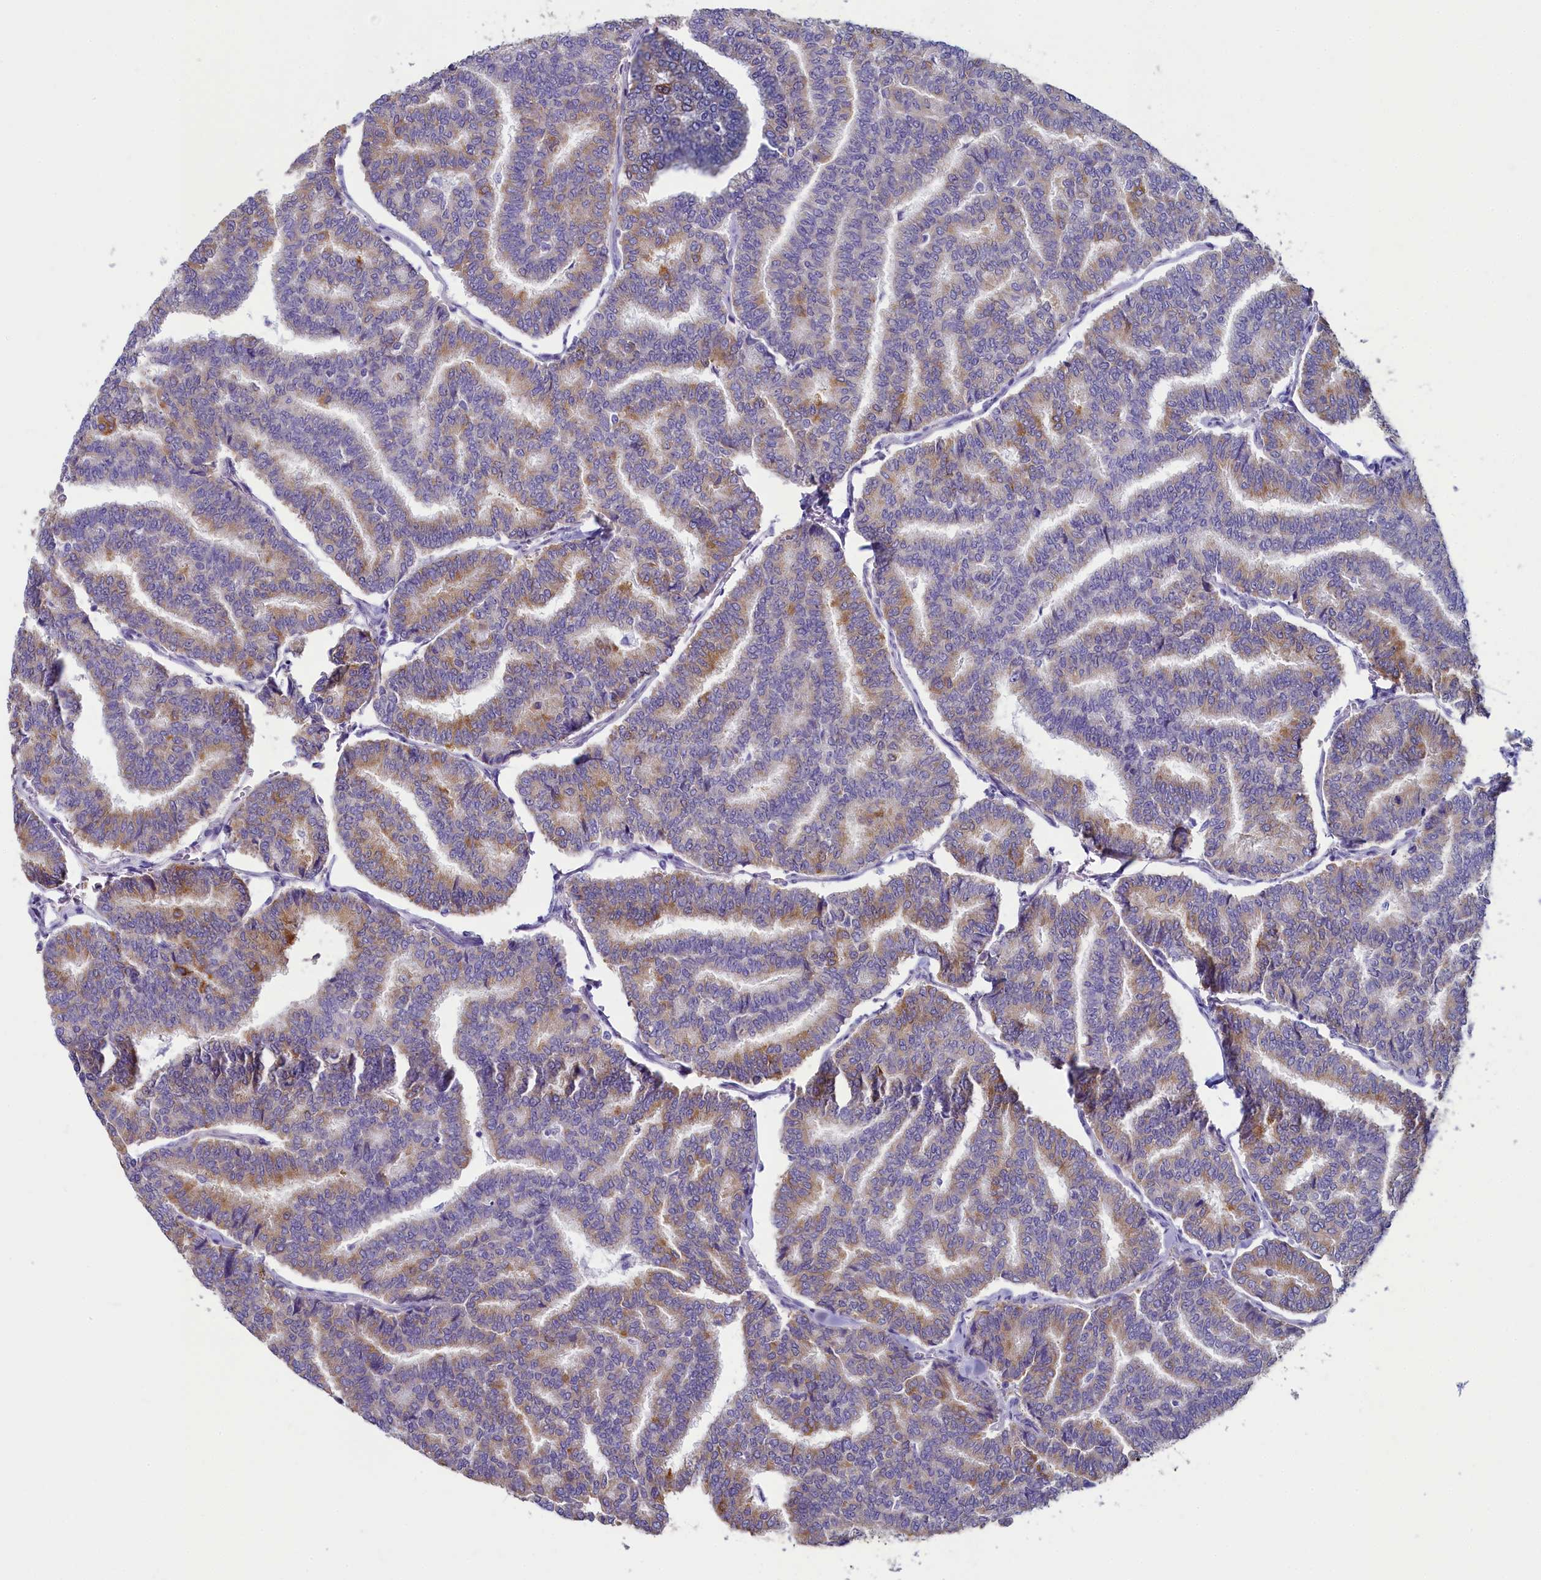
{"staining": {"intensity": "moderate", "quantity": "25%-75%", "location": "cytoplasmic/membranous"}, "tissue": "thyroid cancer", "cell_type": "Tumor cells", "image_type": "cancer", "snomed": [{"axis": "morphology", "description": "Papillary adenocarcinoma, NOS"}, {"axis": "topography", "description": "Thyroid gland"}], "caption": "A micrograph showing moderate cytoplasmic/membranous staining in approximately 25%-75% of tumor cells in thyroid cancer, as visualized by brown immunohistochemical staining.", "gene": "SKA3", "patient": {"sex": "female", "age": 35}}